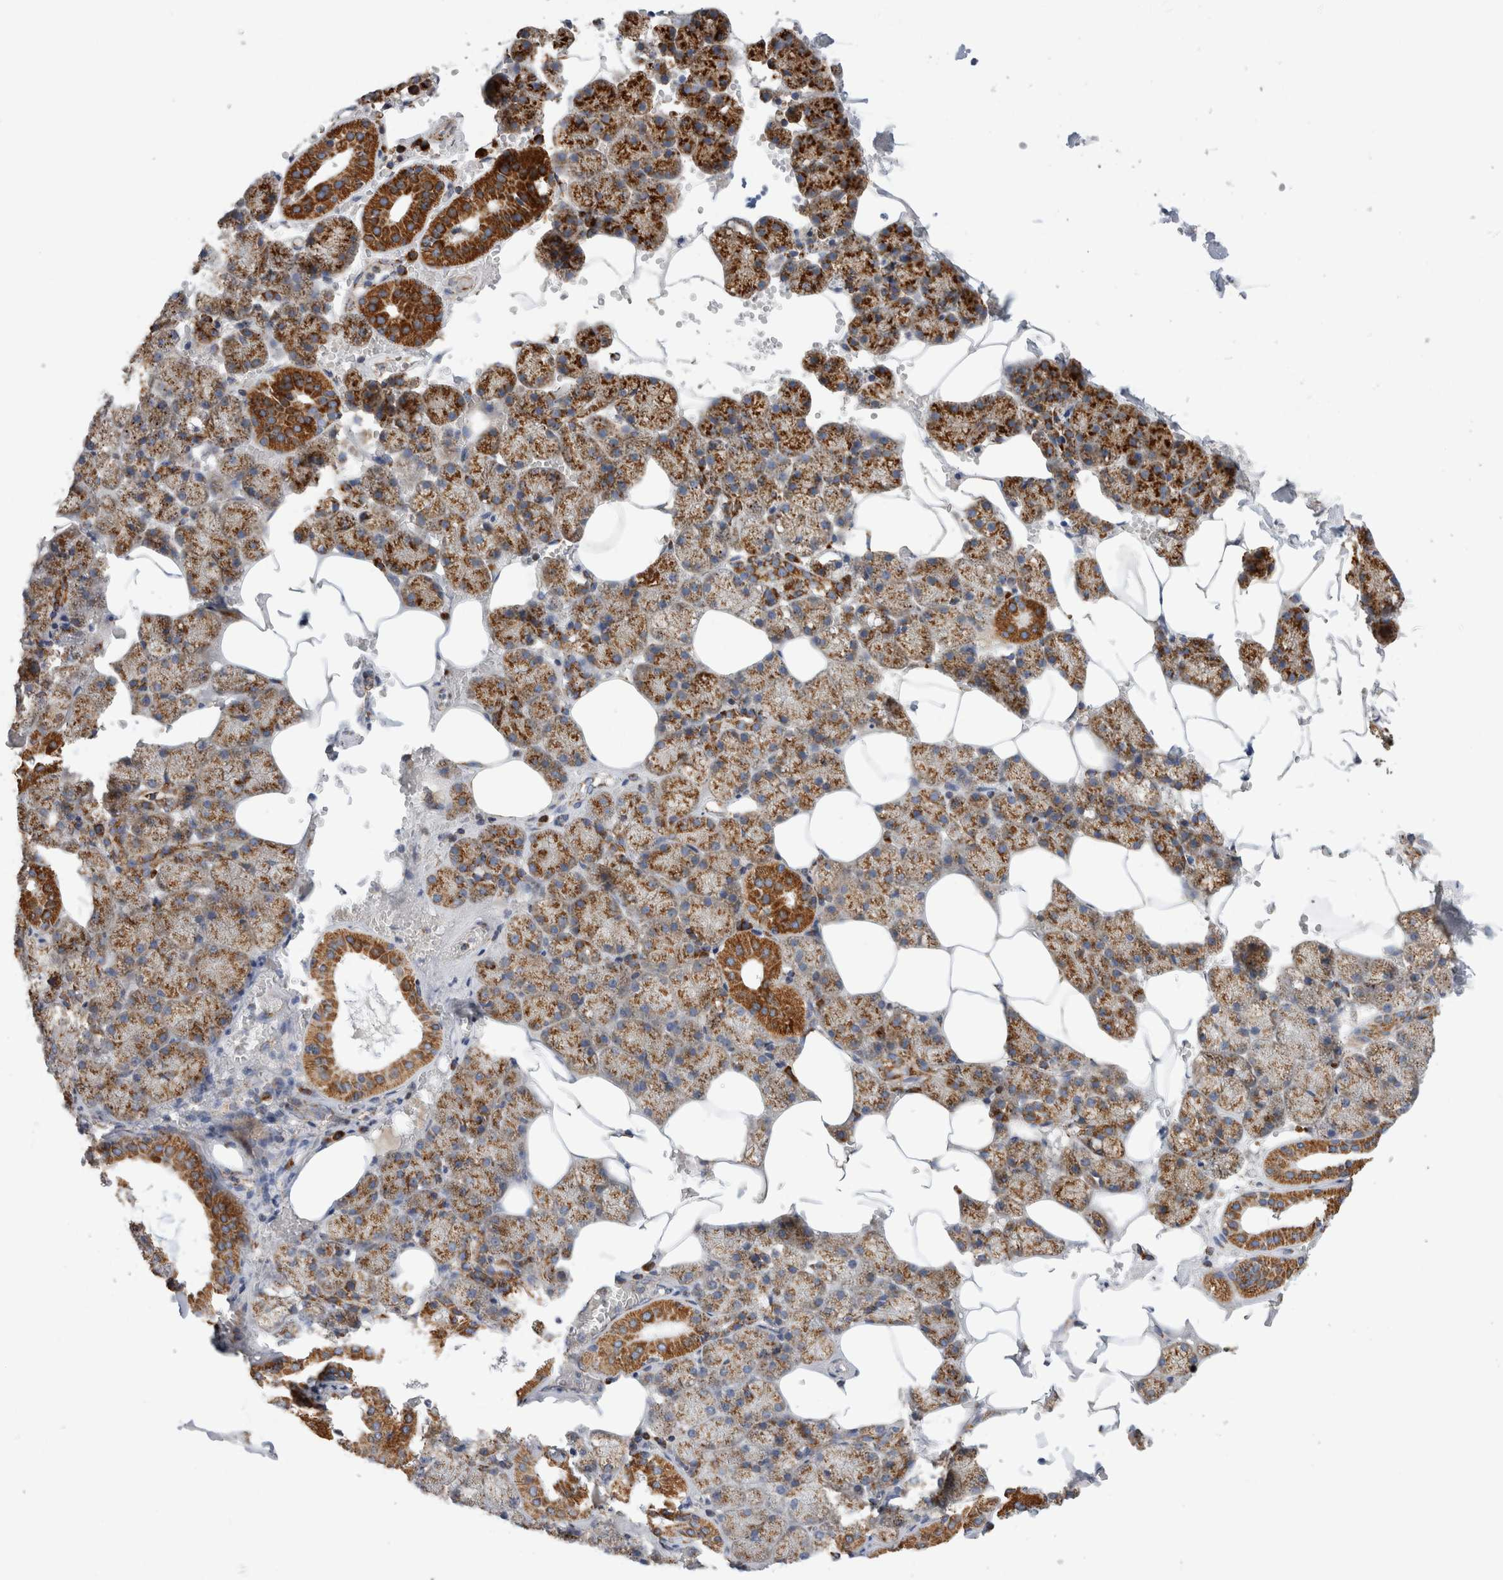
{"staining": {"intensity": "strong", "quantity": ">75%", "location": "cytoplasmic/membranous"}, "tissue": "salivary gland", "cell_type": "Glandular cells", "image_type": "normal", "snomed": [{"axis": "morphology", "description": "Normal tissue, NOS"}, {"axis": "topography", "description": "Salivary gland"}], "caption": "Immunohistochemistry (IHC) photomicrograph of normal salivary gland: salivary gland stained using immunohistochemistry reveals high levels of strong protein expression localized specifically in the cytoplasmic/membranous of glandular cells, appearing as a cytoplasmic/membranous brown color.", "gene": "IARS2", "patient": {"sex": "male", "age": 62}}